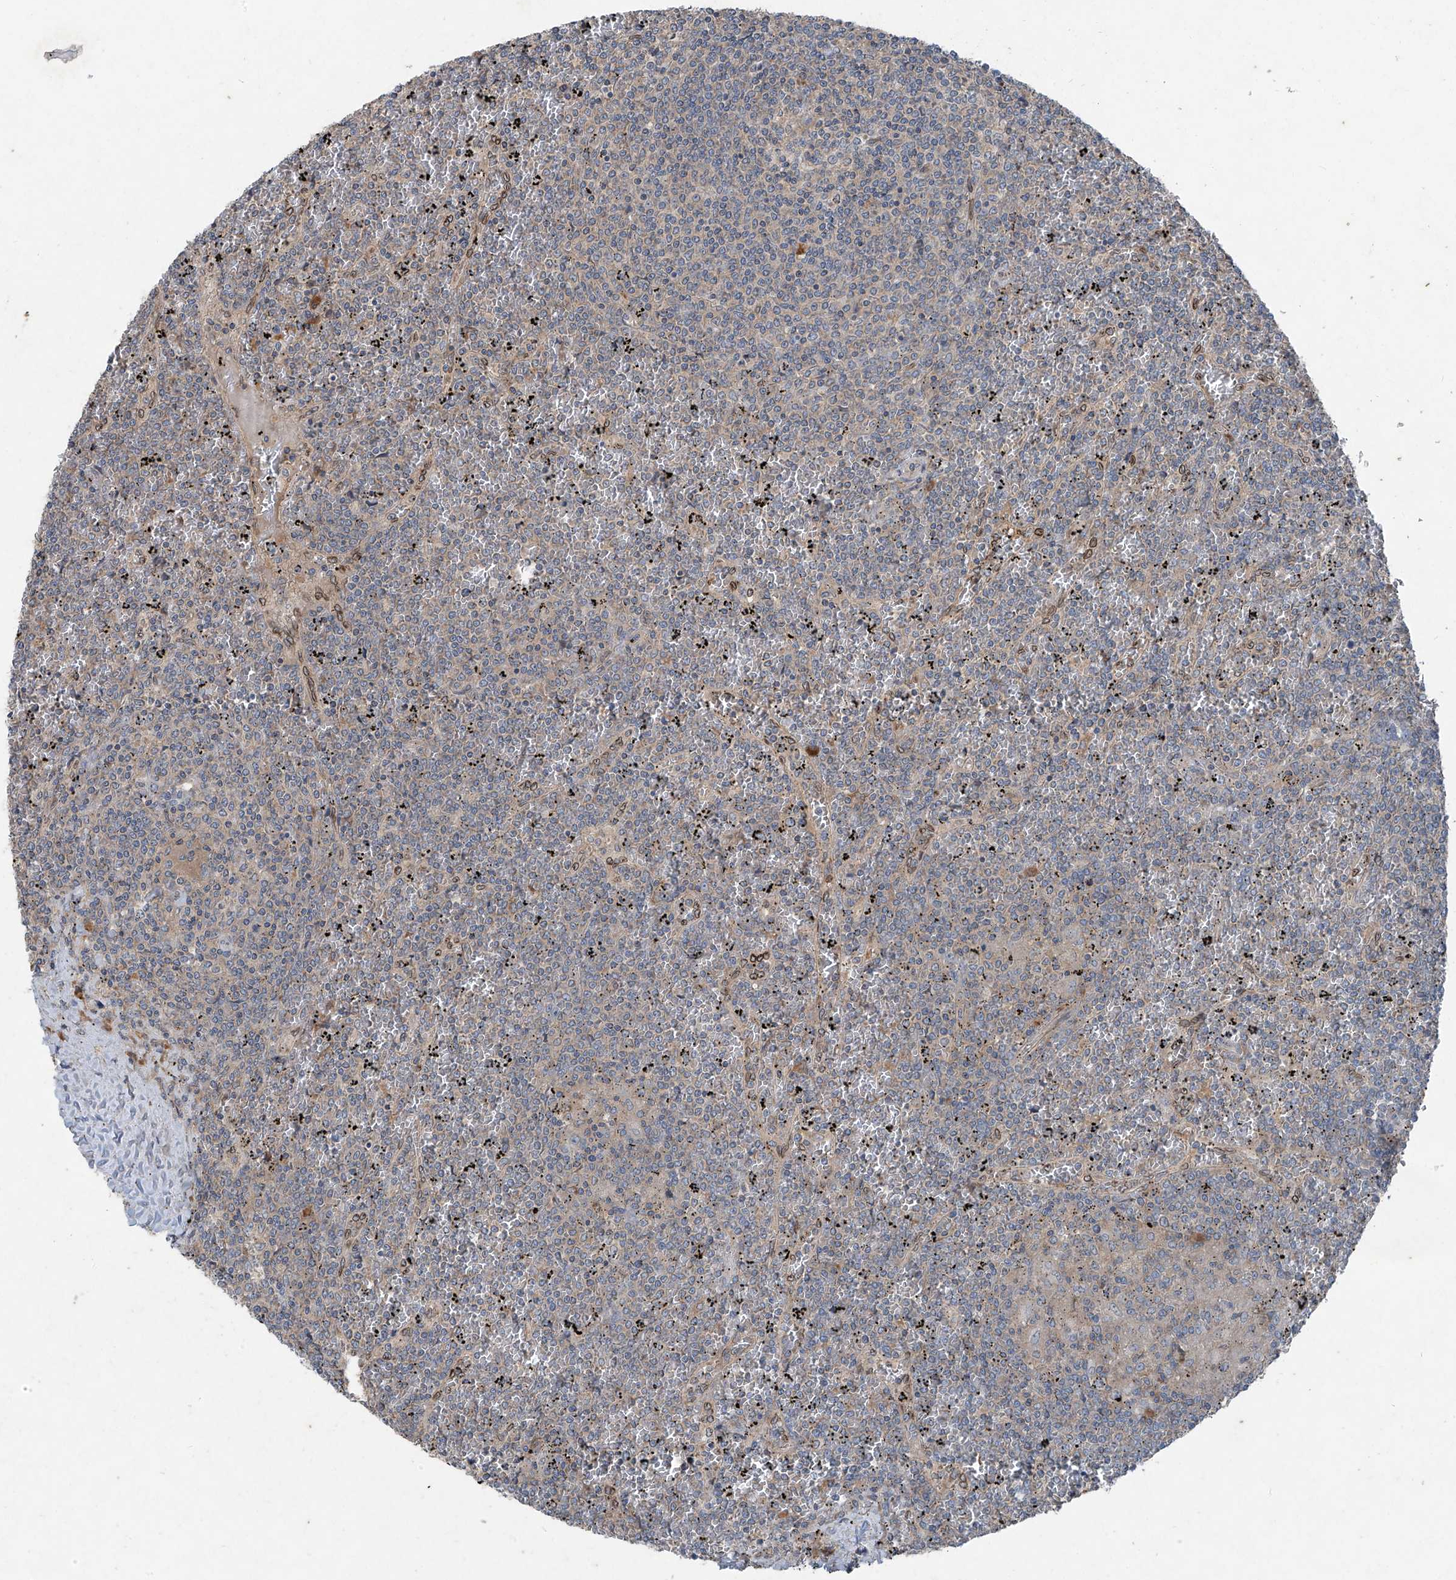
{"staining": {"intensity": "negative", "quantity": "none", "location": "none"}, "tissue": "lymphoma", "cell_type": "Tumor cells", "image_type": "cancer", "snomed": [{"axis": "morphology", "description": "Malignant lymphoma, non-Hodgkin's type, Low grade"}, {"axis": "topography", "description": "Spleen"}], "caption": "Lymphoma stained for a protein using immunohistochemistry demonstrates no positivity tumor cells.", "gene": "FOXRED2", "patient": {"sex": "female", "age": 19}}